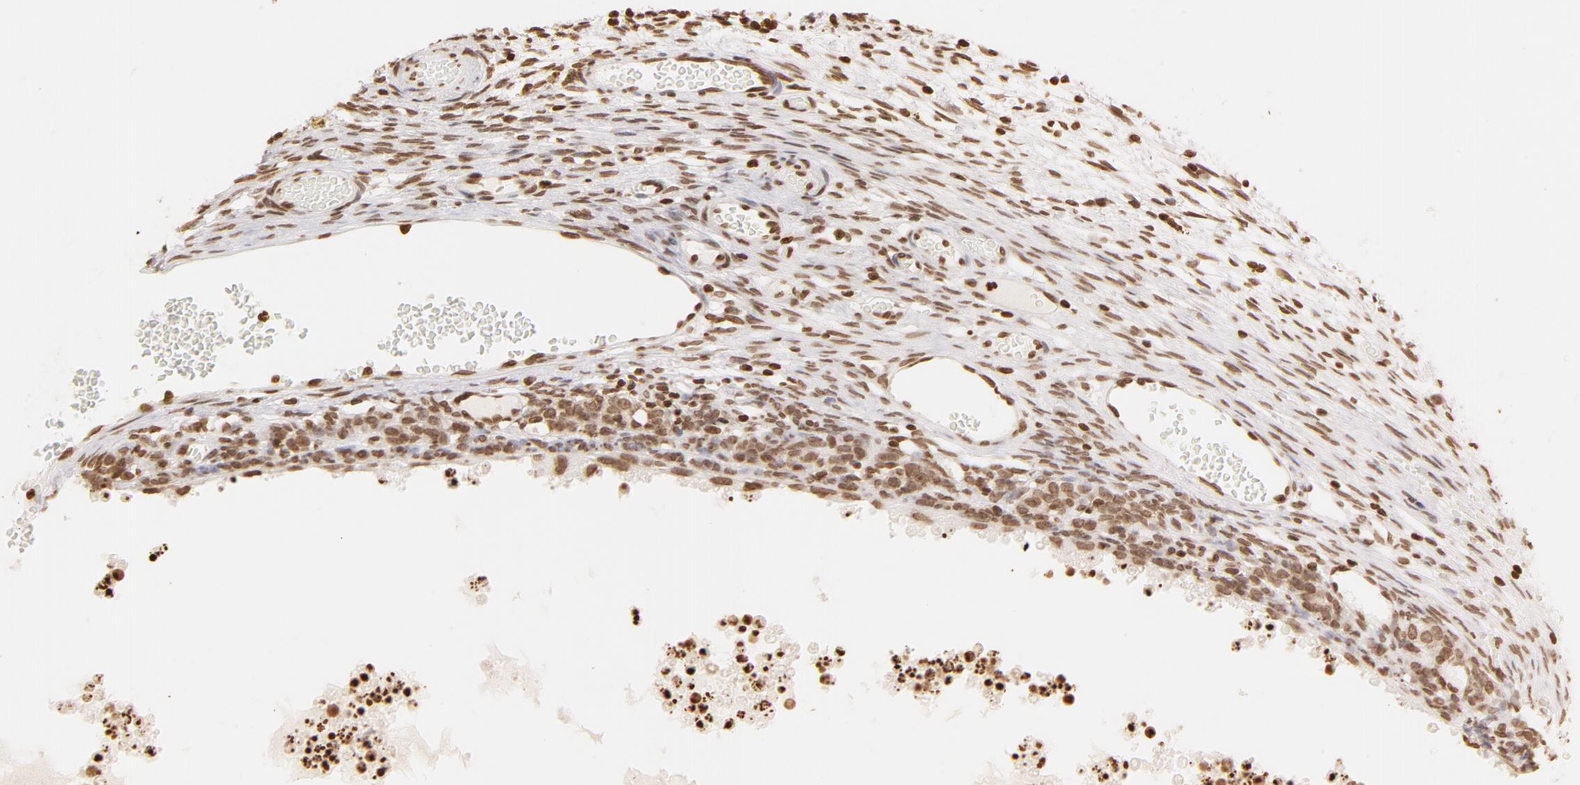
{"staining": {"intensity": "moderate", "quantity": ">75%", "location": "nuclear"}, "tissue": "ovary", "cell_type": "Ovarian stroma cells", "image_type": "normal", "snomed": [{"axis": "morphology", "description": "Normal tissue, NOS"}, {"axis": "topography", "description": "Ovary"}], "caption": "Benign ovary demonstrates moderate nuclear positivity in approximately >75% of ovarian stroma cells.", "gene": "H2AC12", "patient": {"sex": "female", "age": 35}}